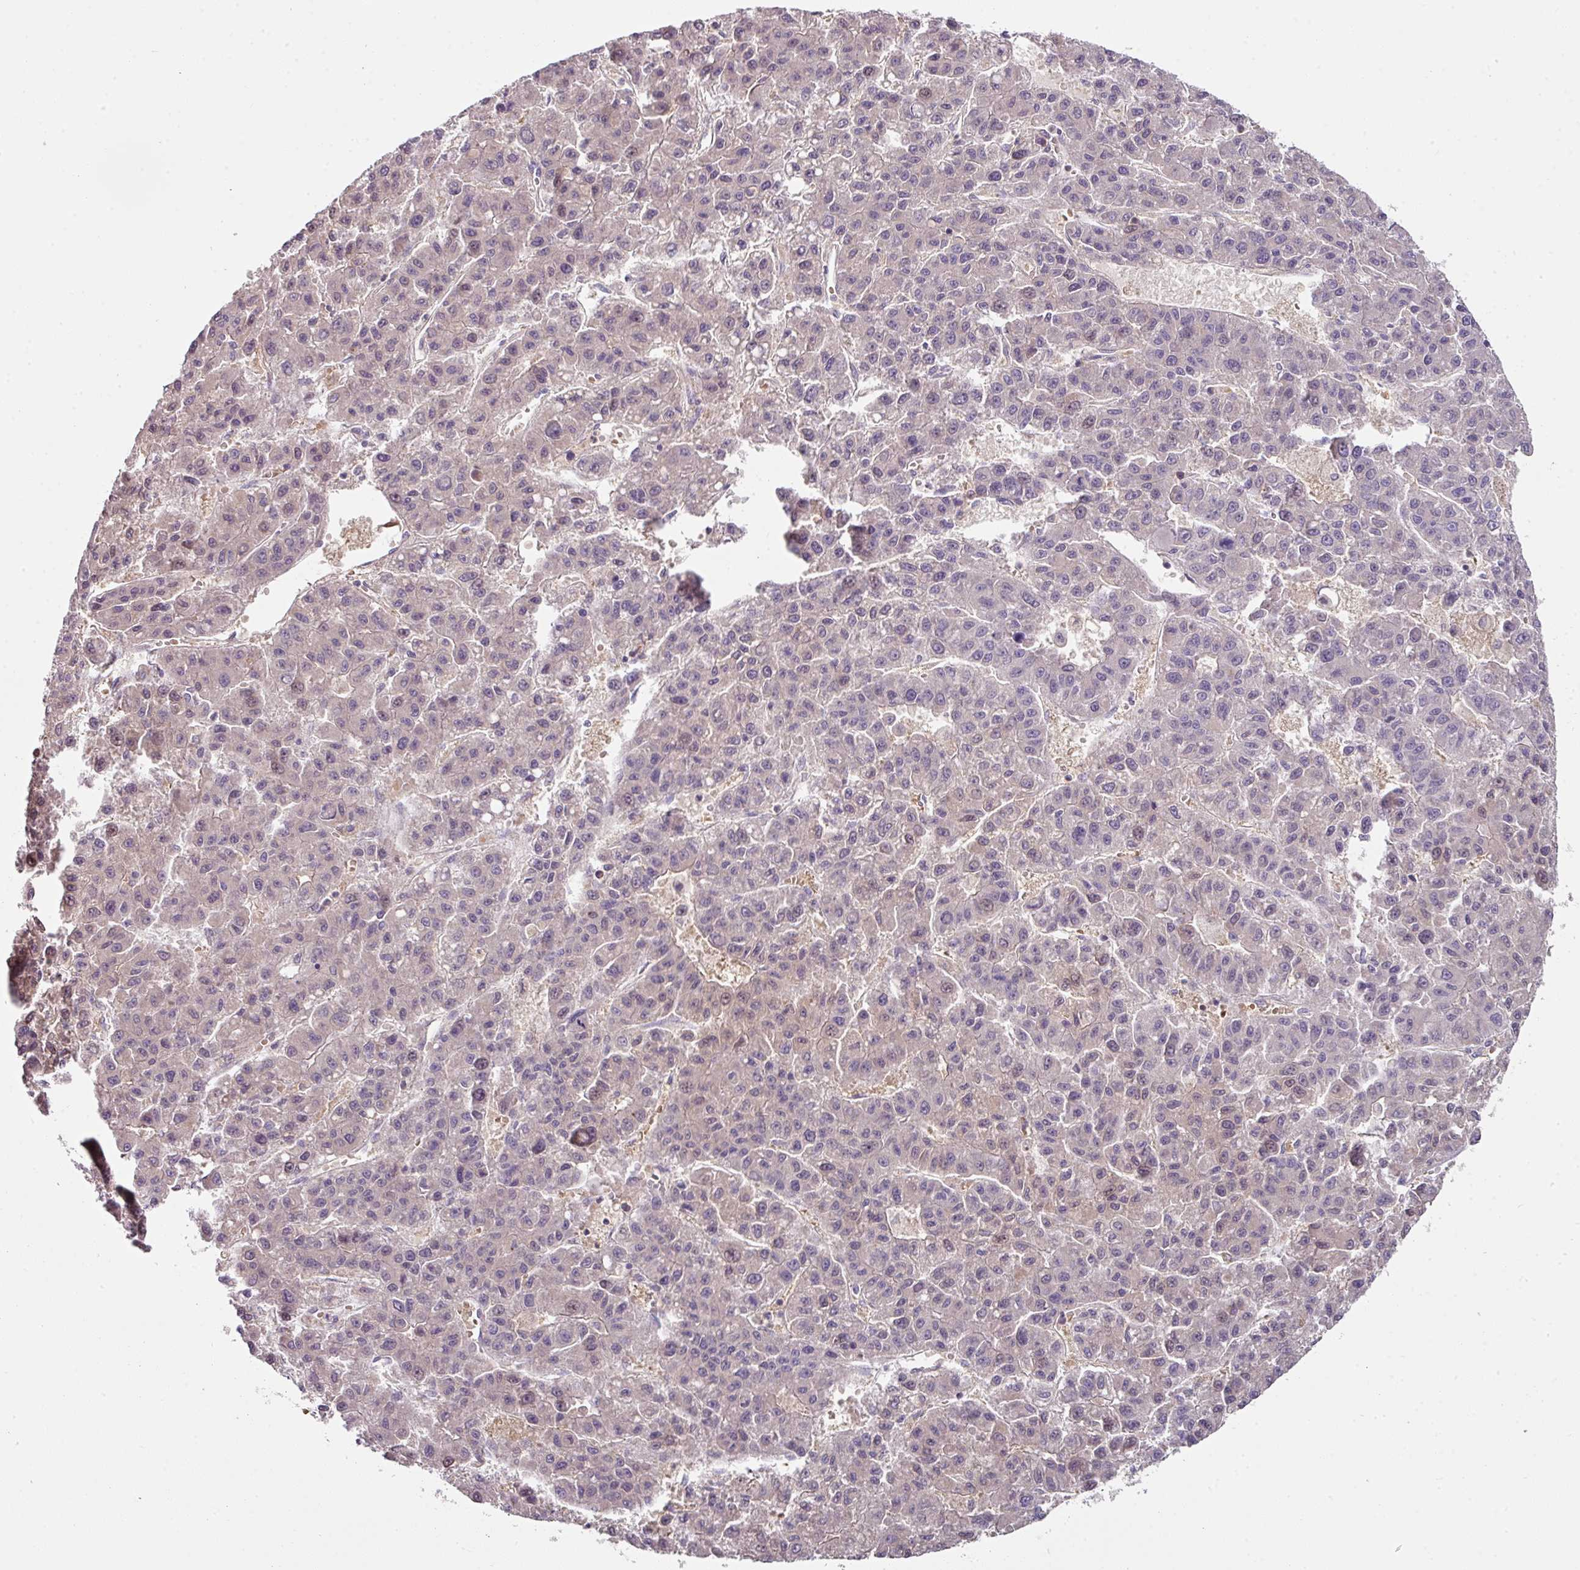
{"staining": {"intensity": "negative", "quantity": "none", "location": "none"}, "tissue": "liver cancer", "cell_type": "Tumor cells", "image_type": "cancer", "snomed": [{"axis": "morphology", "description": "Carcinoma, Hepatocellular, NOS"}, {"axis": "topography", "description": "Liver"}], "caption": "Protein analysis of liver hepatocellular carcinoma shows no significant expression in tumor cells.", "gene": "ANKRD18A", "patient": {"sex": "male", "age": 70}}